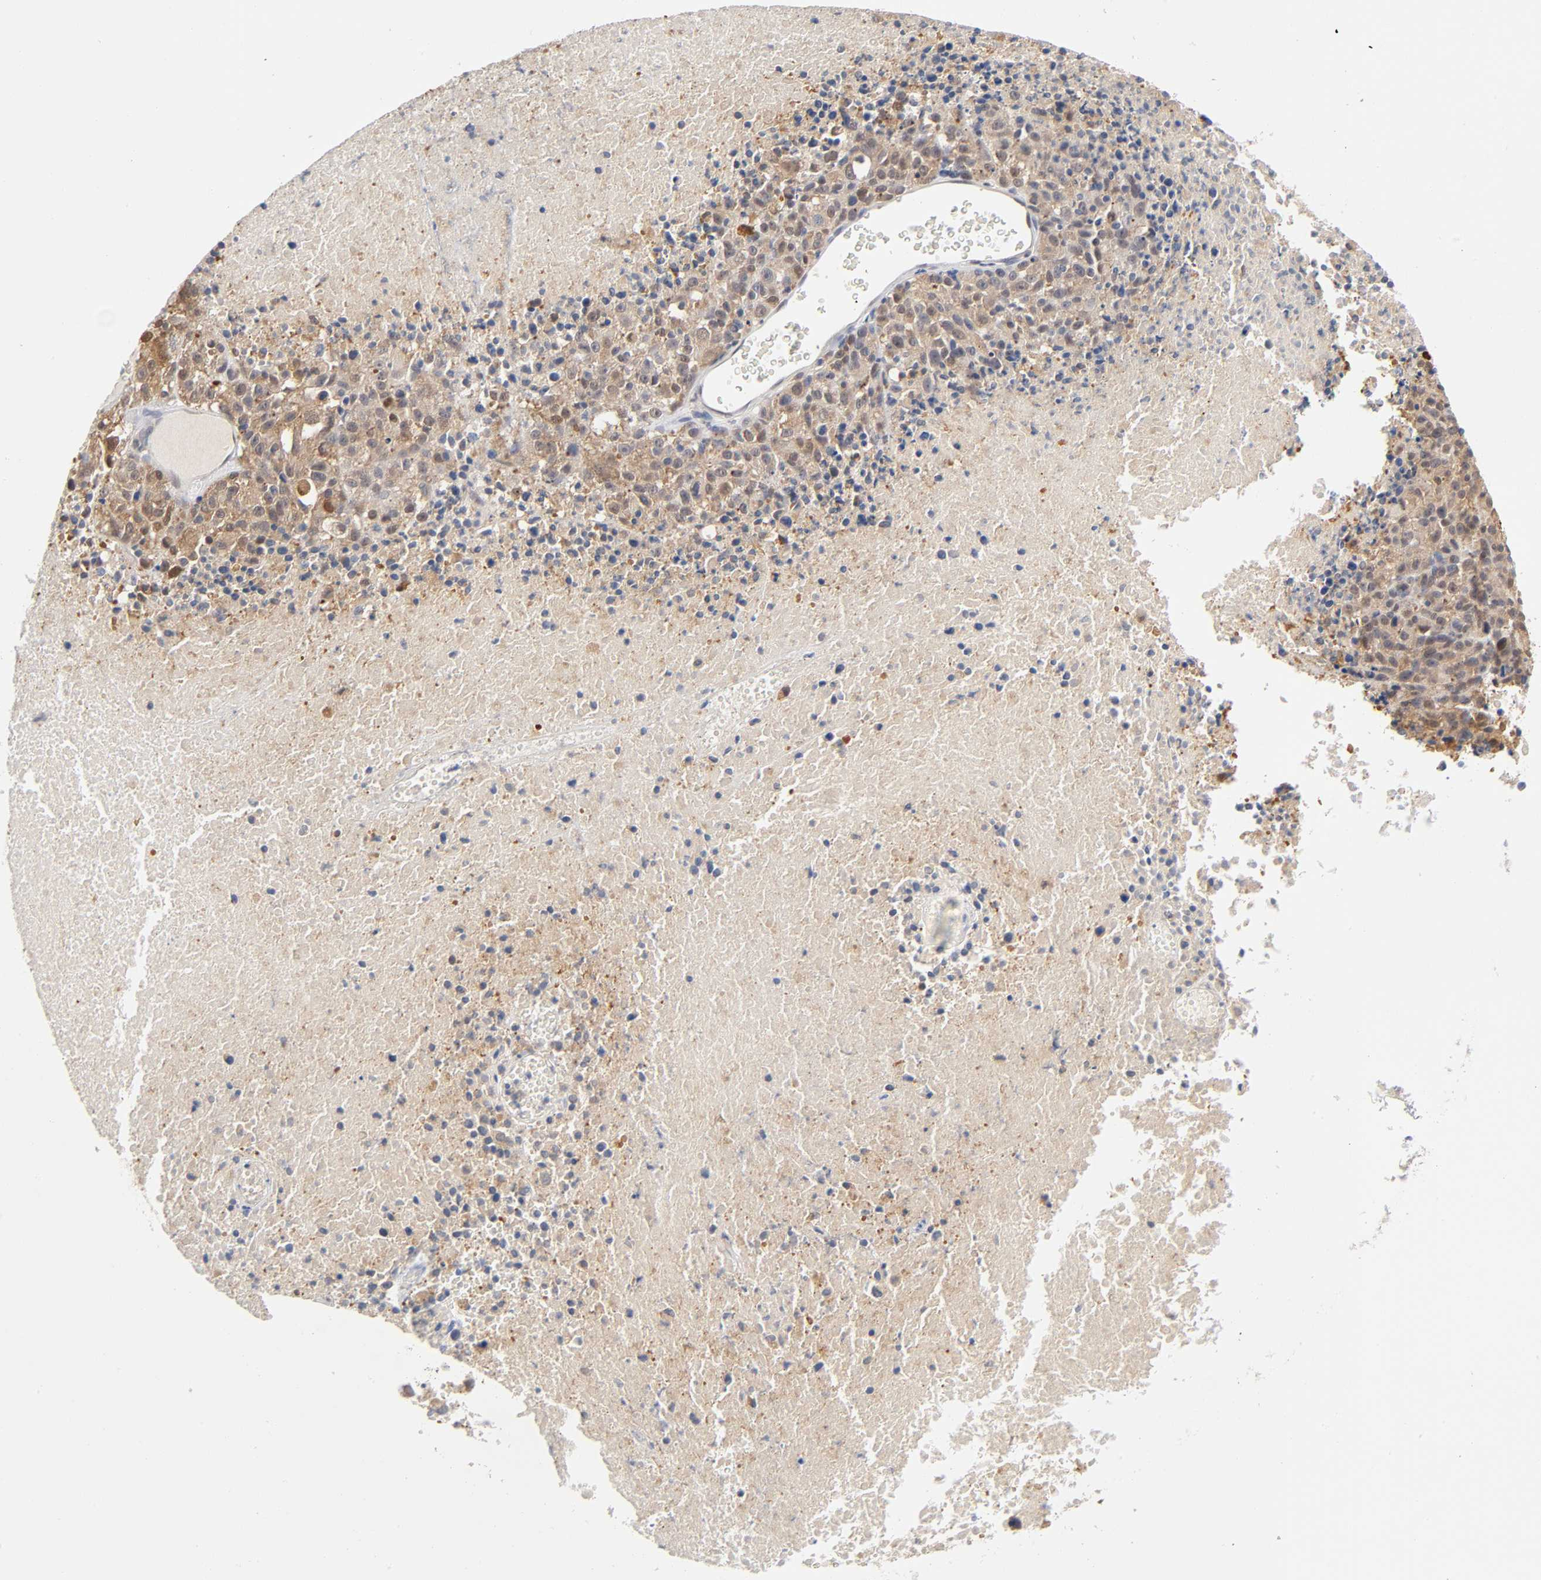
{"staining": {"intensity": "moderate", "quantity": ">75%", "location": "cytoplasmic/membranous"}, "tissue": "melanoma", "cell_type": "Tumor cells", "image_type": "cancer", "snomed": [{"axis": "morphology", "description": "Malignant melanoma, Metastatic site"}, {"axis": "topography", "description": "Cerebral cortex"}], "caption": "High-magnification brightfield microscopy of melanoma stained with DAB (3,3'-diaminobenzidine) (brown) and counterstained with hematoxylin (blue). tumor cells exhibit moderate cytoplasmic/membranous expression is seen in approximately>75% of cells.", "gene": "DFFB", "patient": {"sex": "female", "age": 52}}